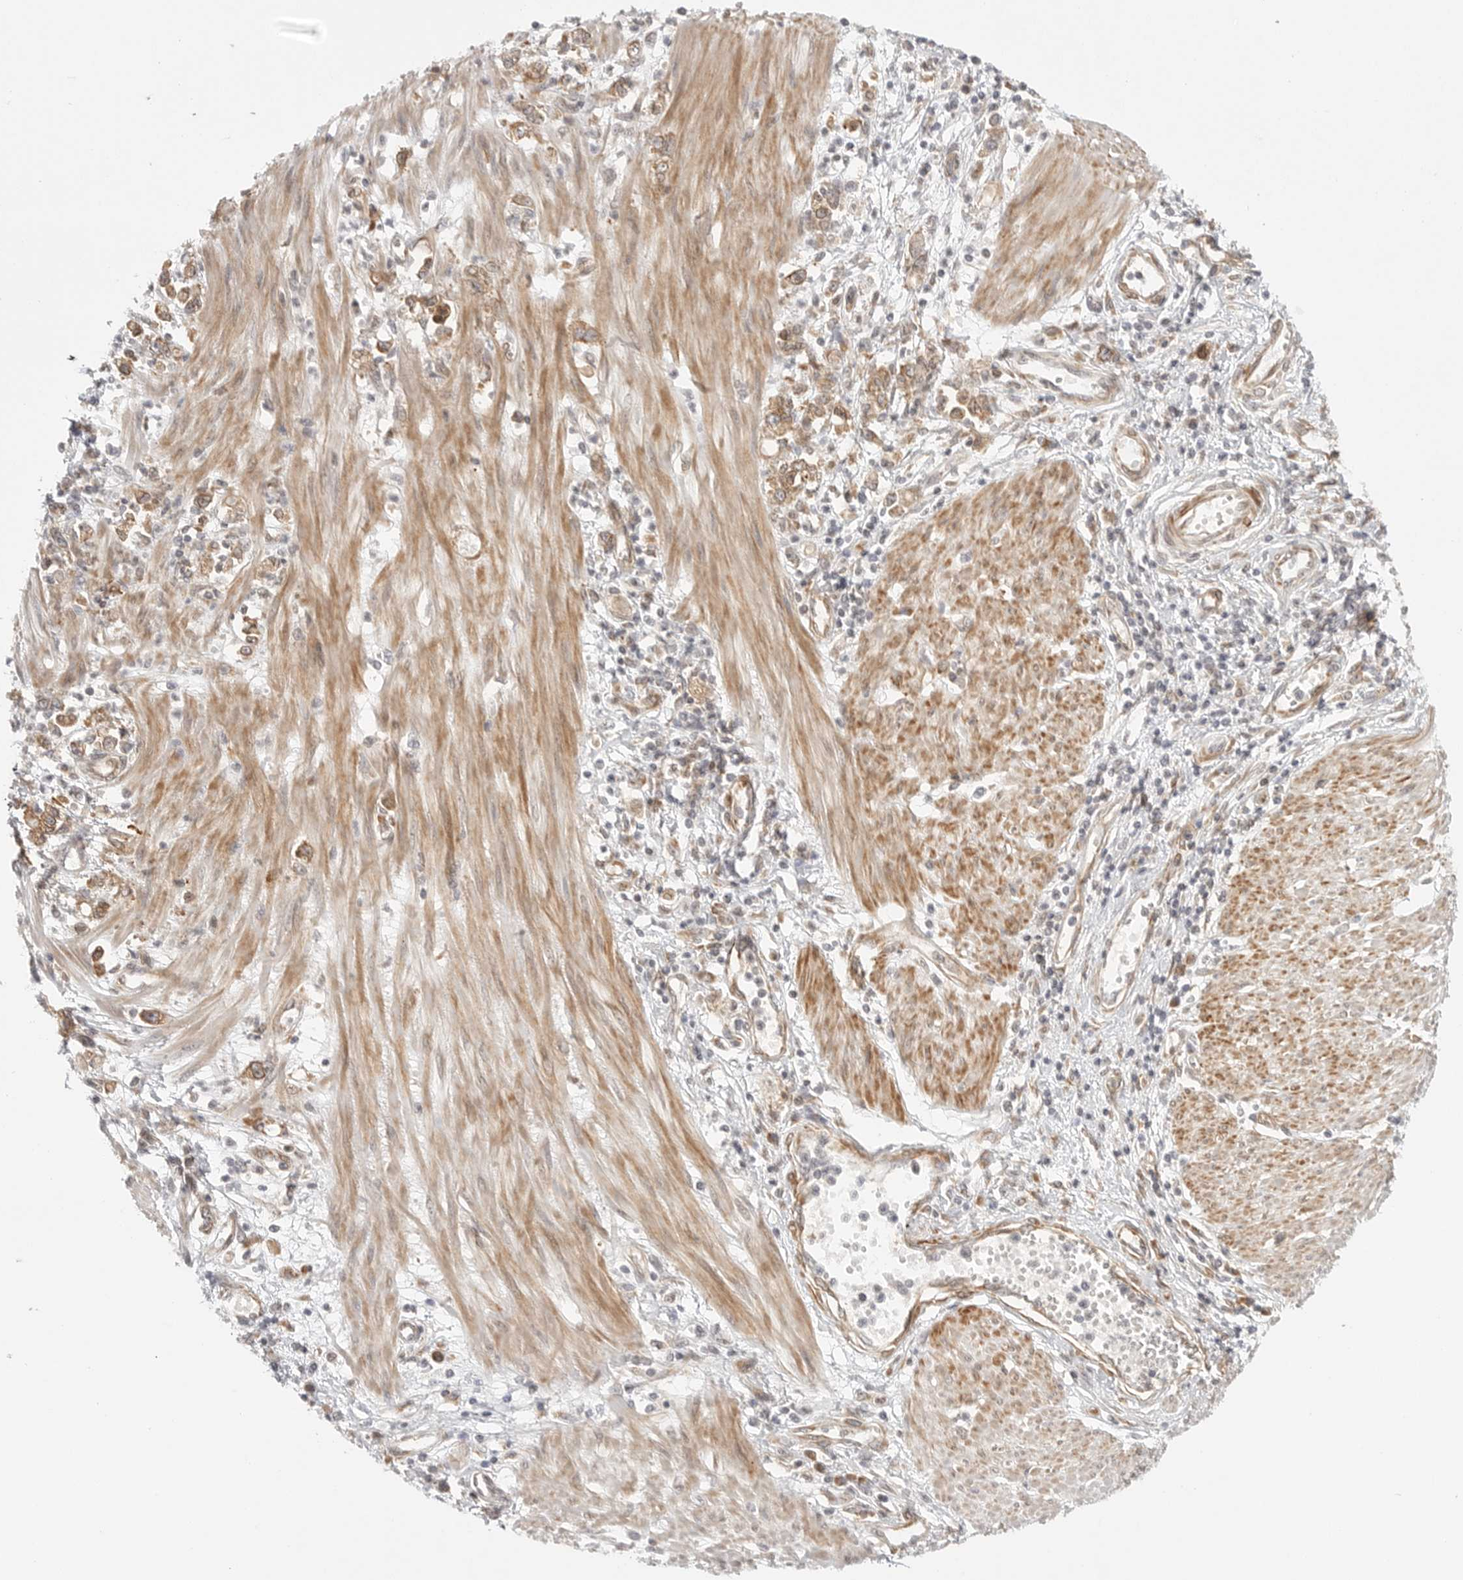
{"staining": {"intensity": "moderate", "quantity": ">75%", "location": "cytoplasmic/membranous"}, "tissue": "stomach cancer", "cell_type": "Tumor cells", "image_type": "cancer", "snomed": [{"axis": "morphology", "description": "Adenocarcinoma, NOS"}, {"axis": "topography", "description": "Stomach"}], "caption": "High-power microscopy captured an immunohistochemistry micrograph of adenocarcinoma (stomach), revealing moderate cytoplasmic/membranous positivity in approximately >75% of tumor cells.", "gene": "CERS2", "patient": {"sex": "female", "age": 76}}